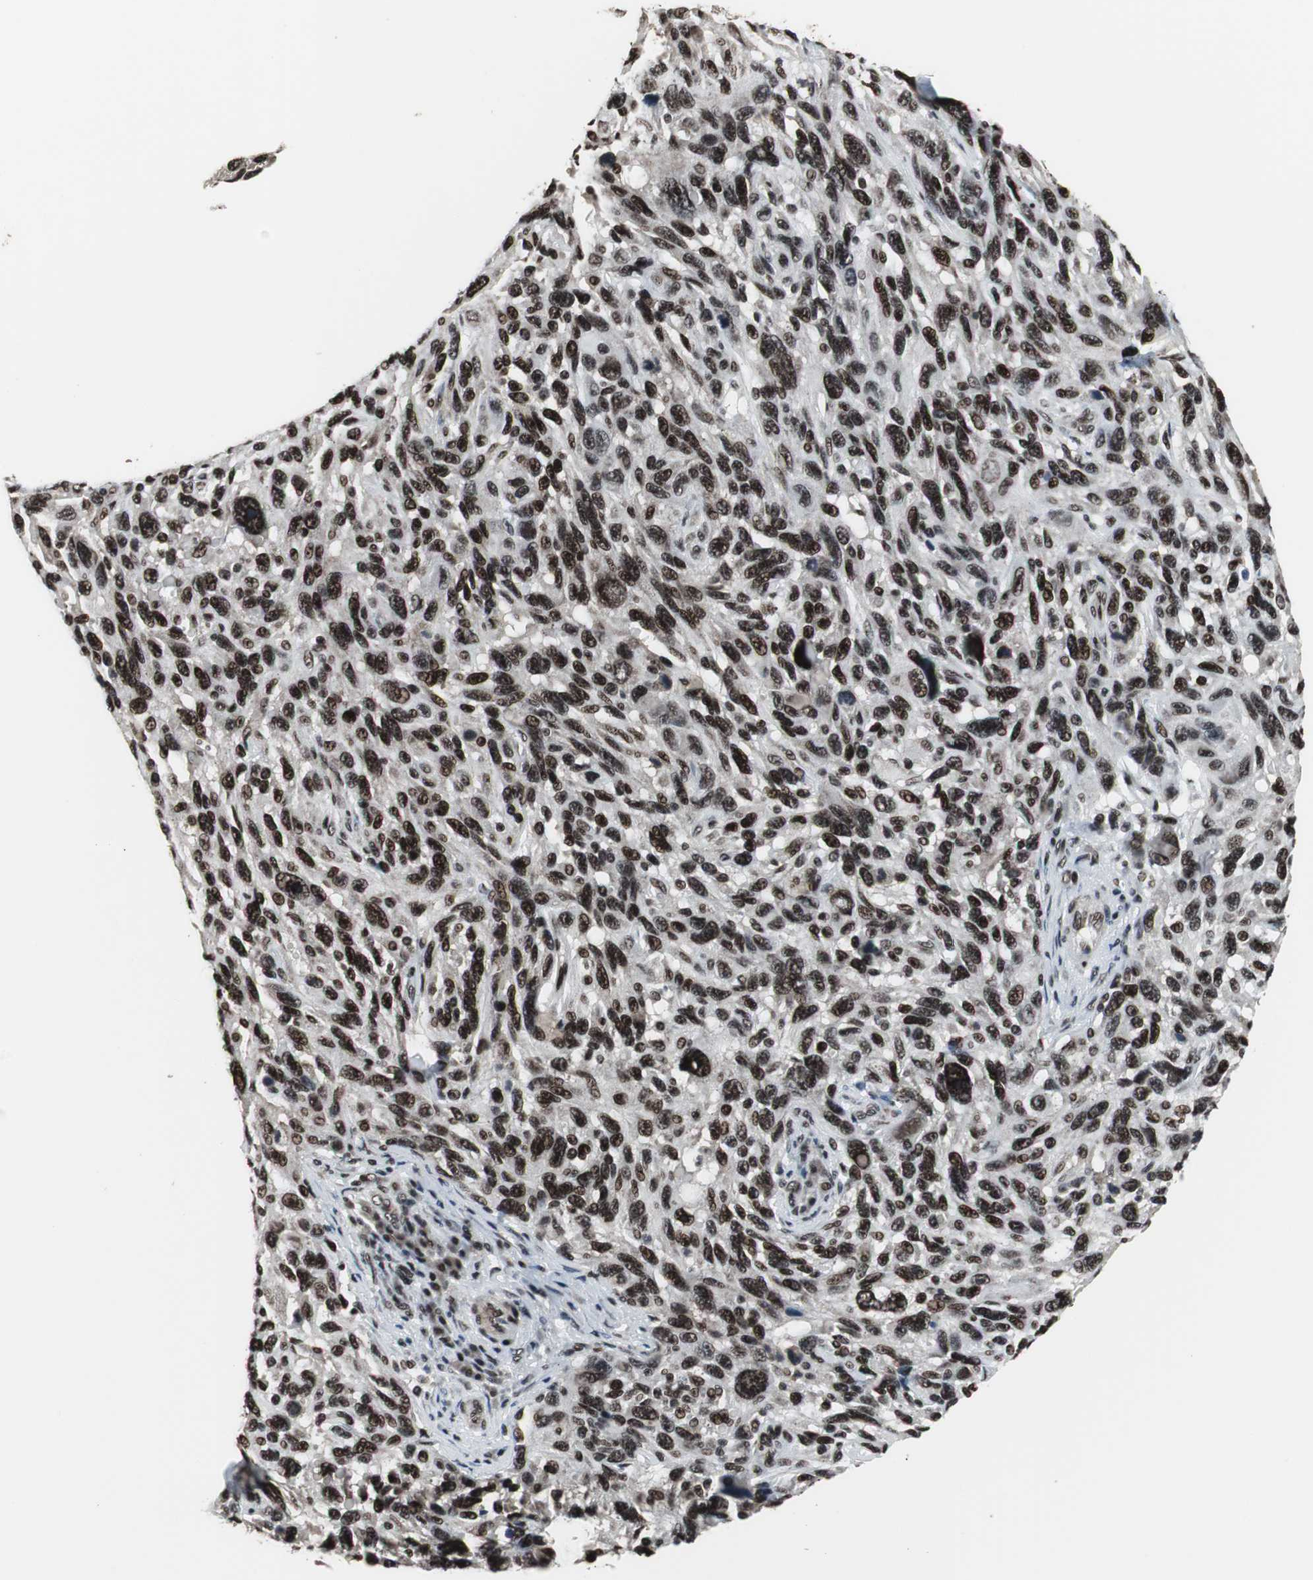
{"staining": {"intensity": "strong", "quantity": ">75%", "location": "nuclear"}, "tissue": "melanoma", "cell_type": "Tumor cells", "image_type": "cancer", "snomed": [{"axis": "morphology", "description": "Malignant melanoma, NOS"}, {"axis": "topography", "description": "Skin"}], "caption": "Immunohistochemical staining of malignant melanoma exhibits high levels of strong nuclear protein expression in approximately >75% of tumor cells. (Brightfield microscopy of DAB IHC at high magnification).", "gene": "CDK9", "patient": {"sex": "male", "age": 53}}